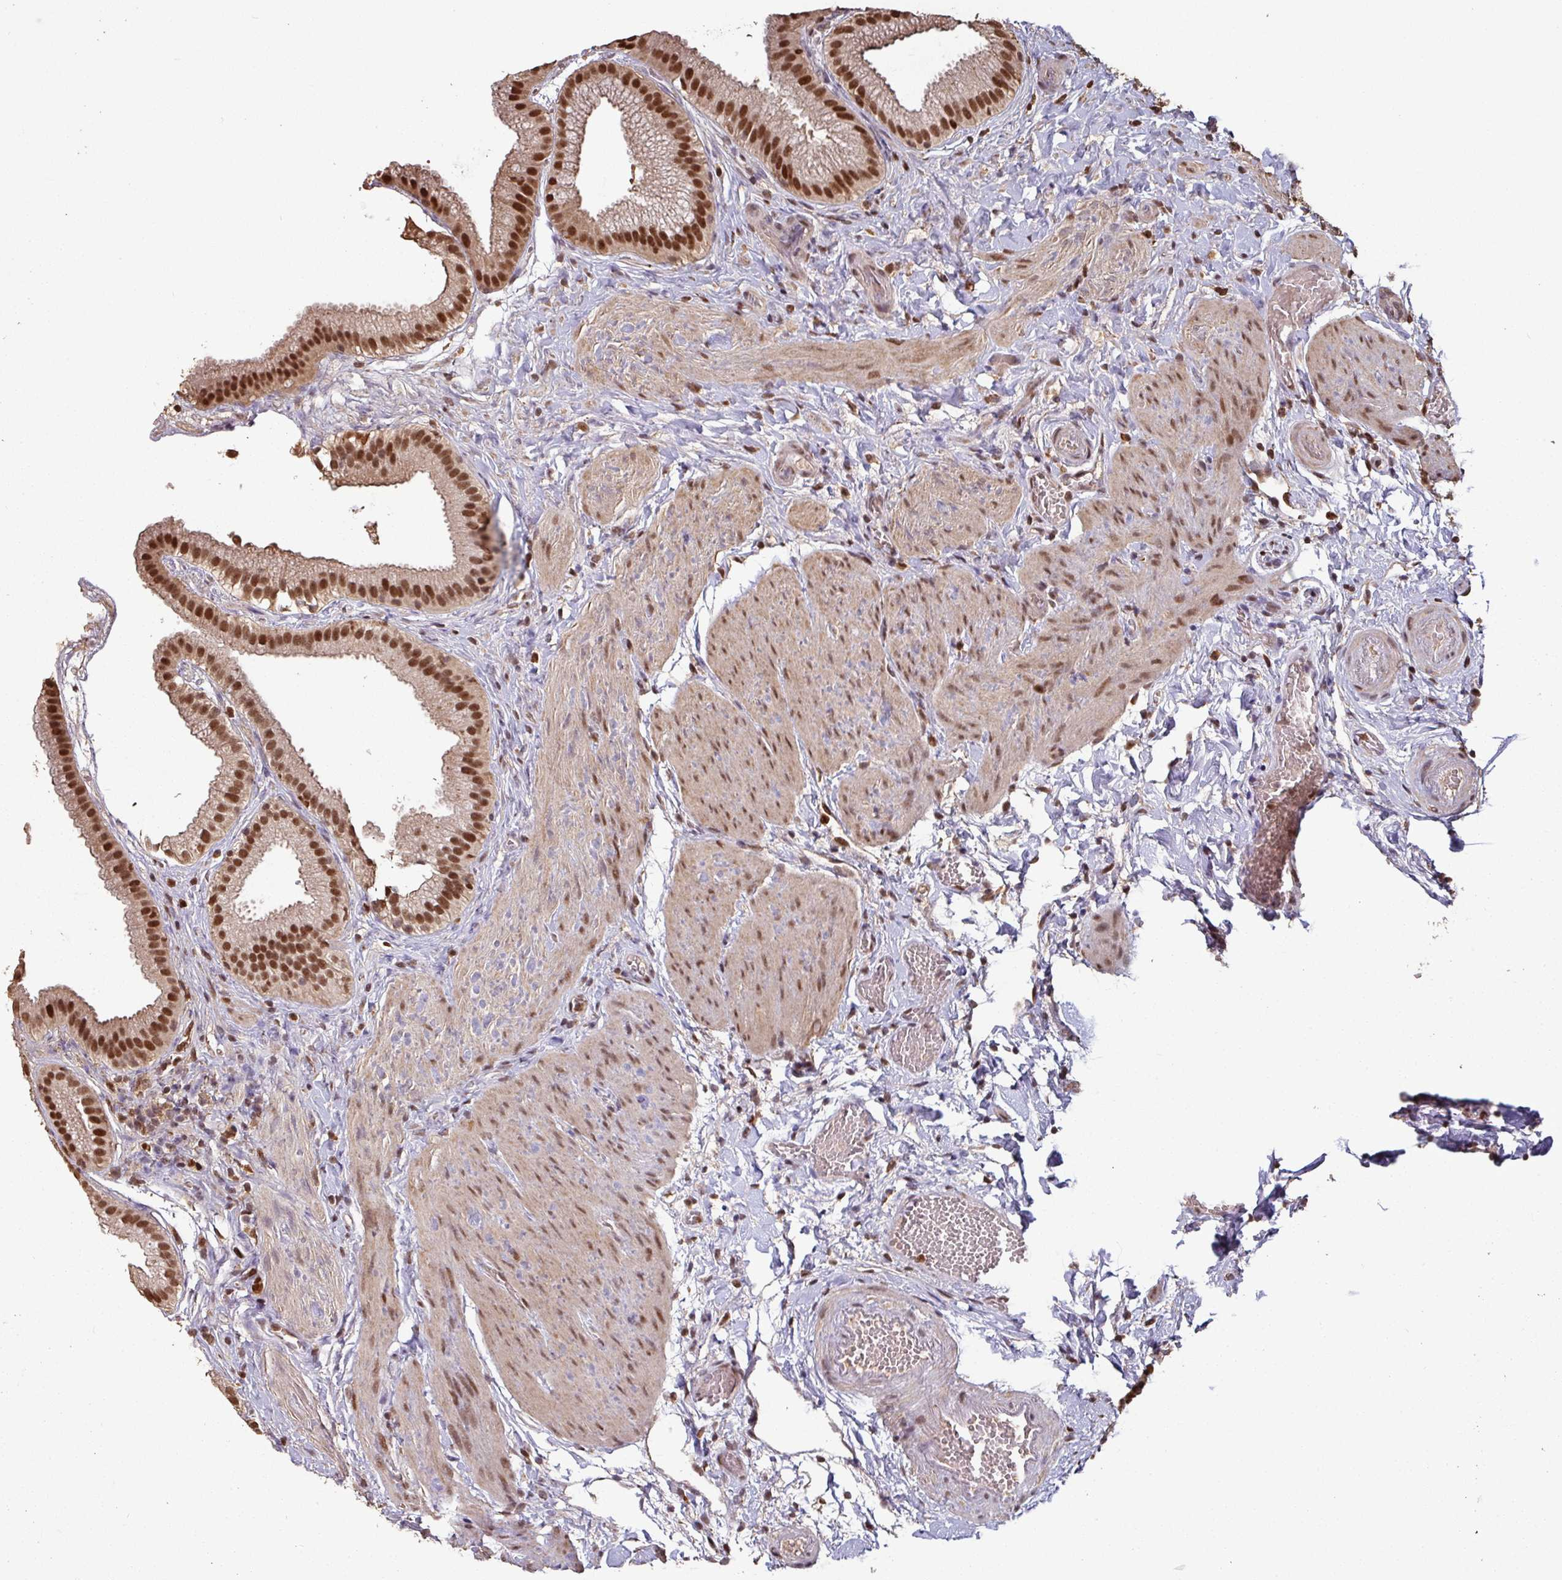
{"staining": {"intensity": "moderate", "quantity": ">75%", "location": "cytoplasmic/membranous,nuclear"}, "tissue": "gallbladder", "cell_type": "Glandular cells", "image_type": "normal", "snomed": [{"axis": "morphology", "description": "Normal tissue, NOS"}, {"axis": "topography", "description": "Gallbladder"}], "caption": "Immunohistochemical staining of benign gallbladder displays medium levels of moderate cytoplasmic/membranous,nuclear expression in about >75% of glandular cells. Using DAB (brown) and hematoxylin (blue) stains, captured at high magnification using brightfield microscopy.", "gene": "POLD1", "patient": {"sex": "female", "age": 63}}